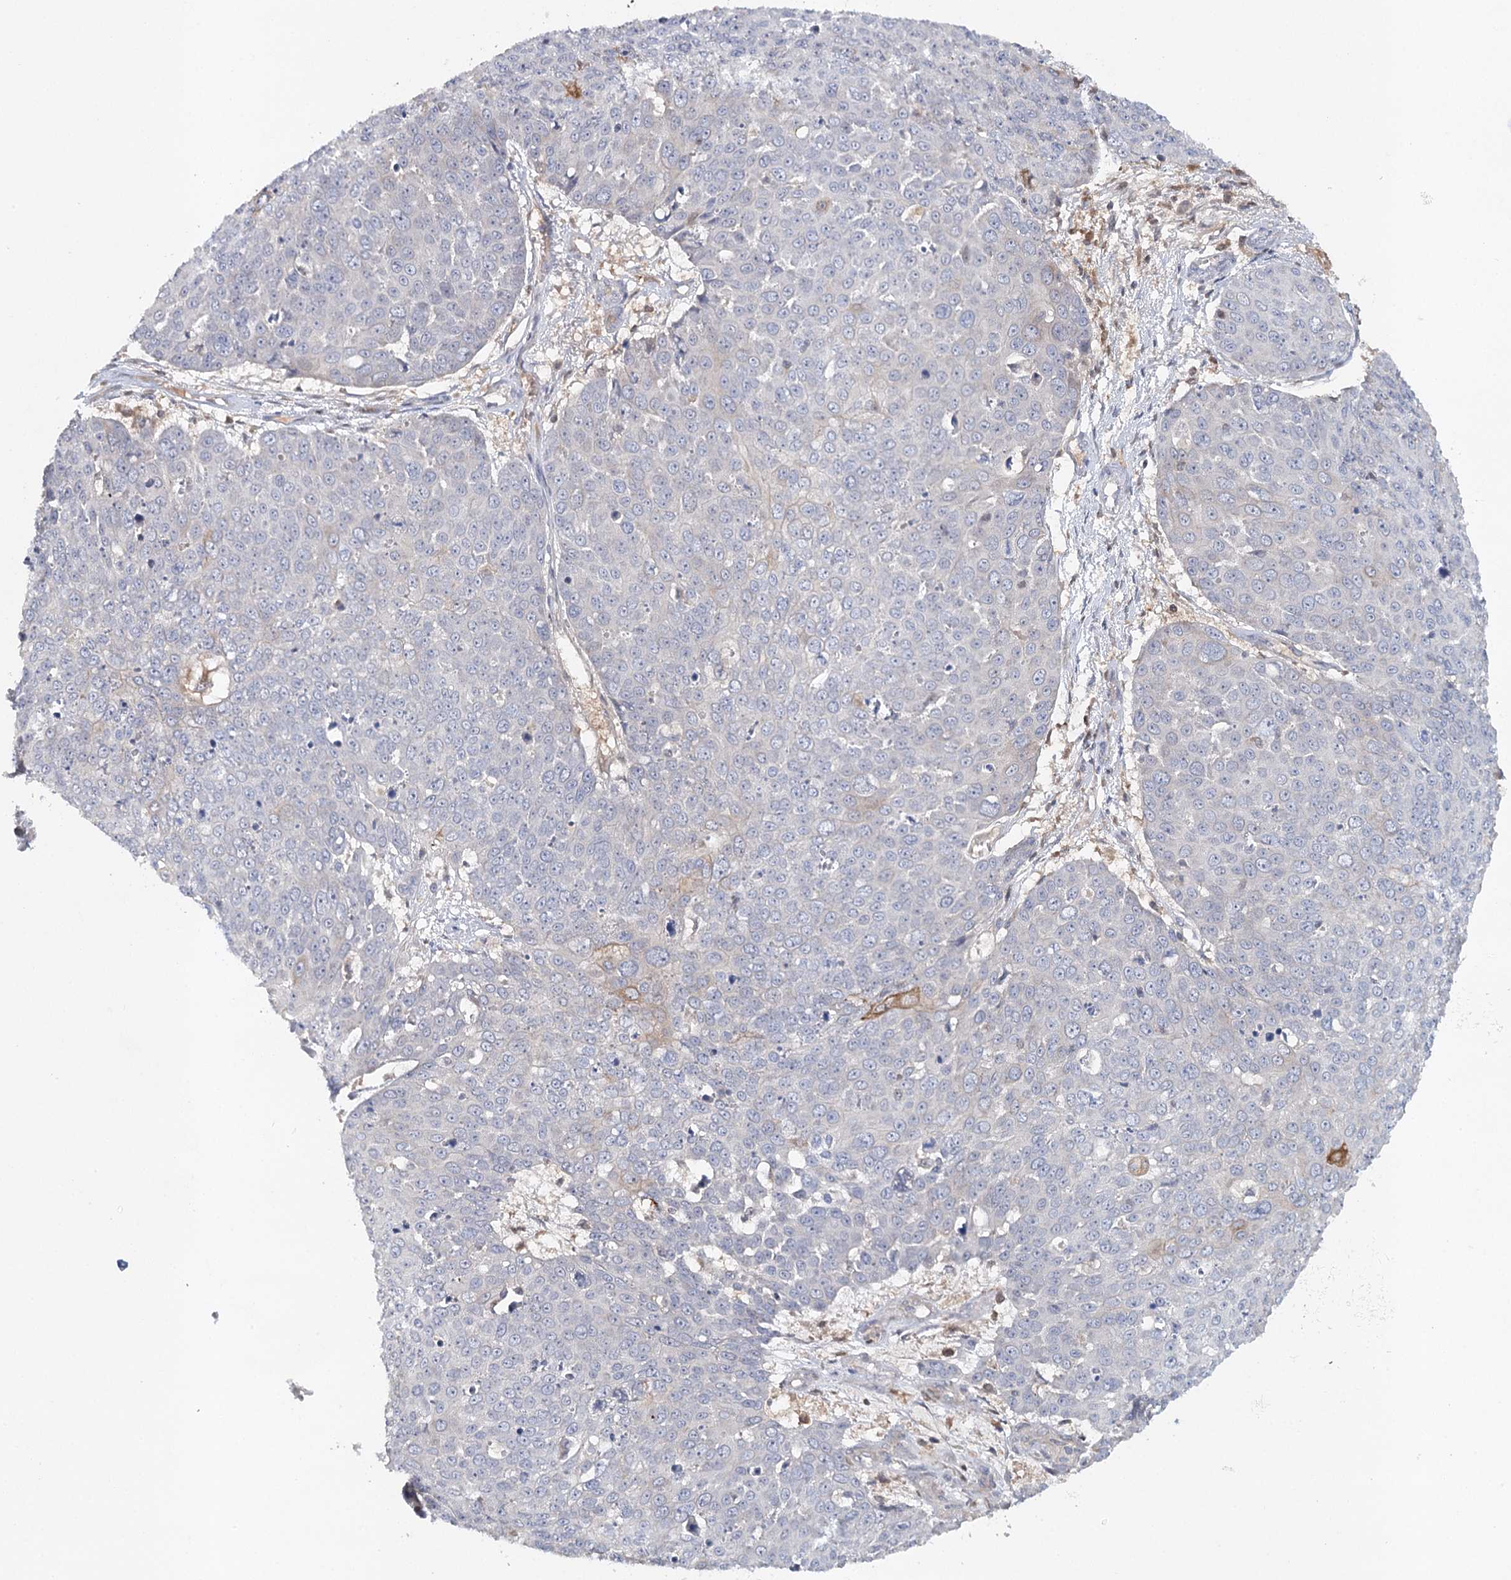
{"staining": {"intensity": "negative", "quantity": "none", "location": "none"}, "tissue": "skin cancer", "cell_type": "Tumor cells", "image_type": "cancer", "snomed": [{"axis": "morphology", "description": "Squamous cell carcinoma, NOS"}, {"axis": "topography", "description": "Skin"}], "caption": "Immunohistochemical staining of squamous cell carcinoma (skin) exhibits no significant expression in tumor cells.", "gene": "SLC41A2", "patient": {"sex": "male", "age": 71}}